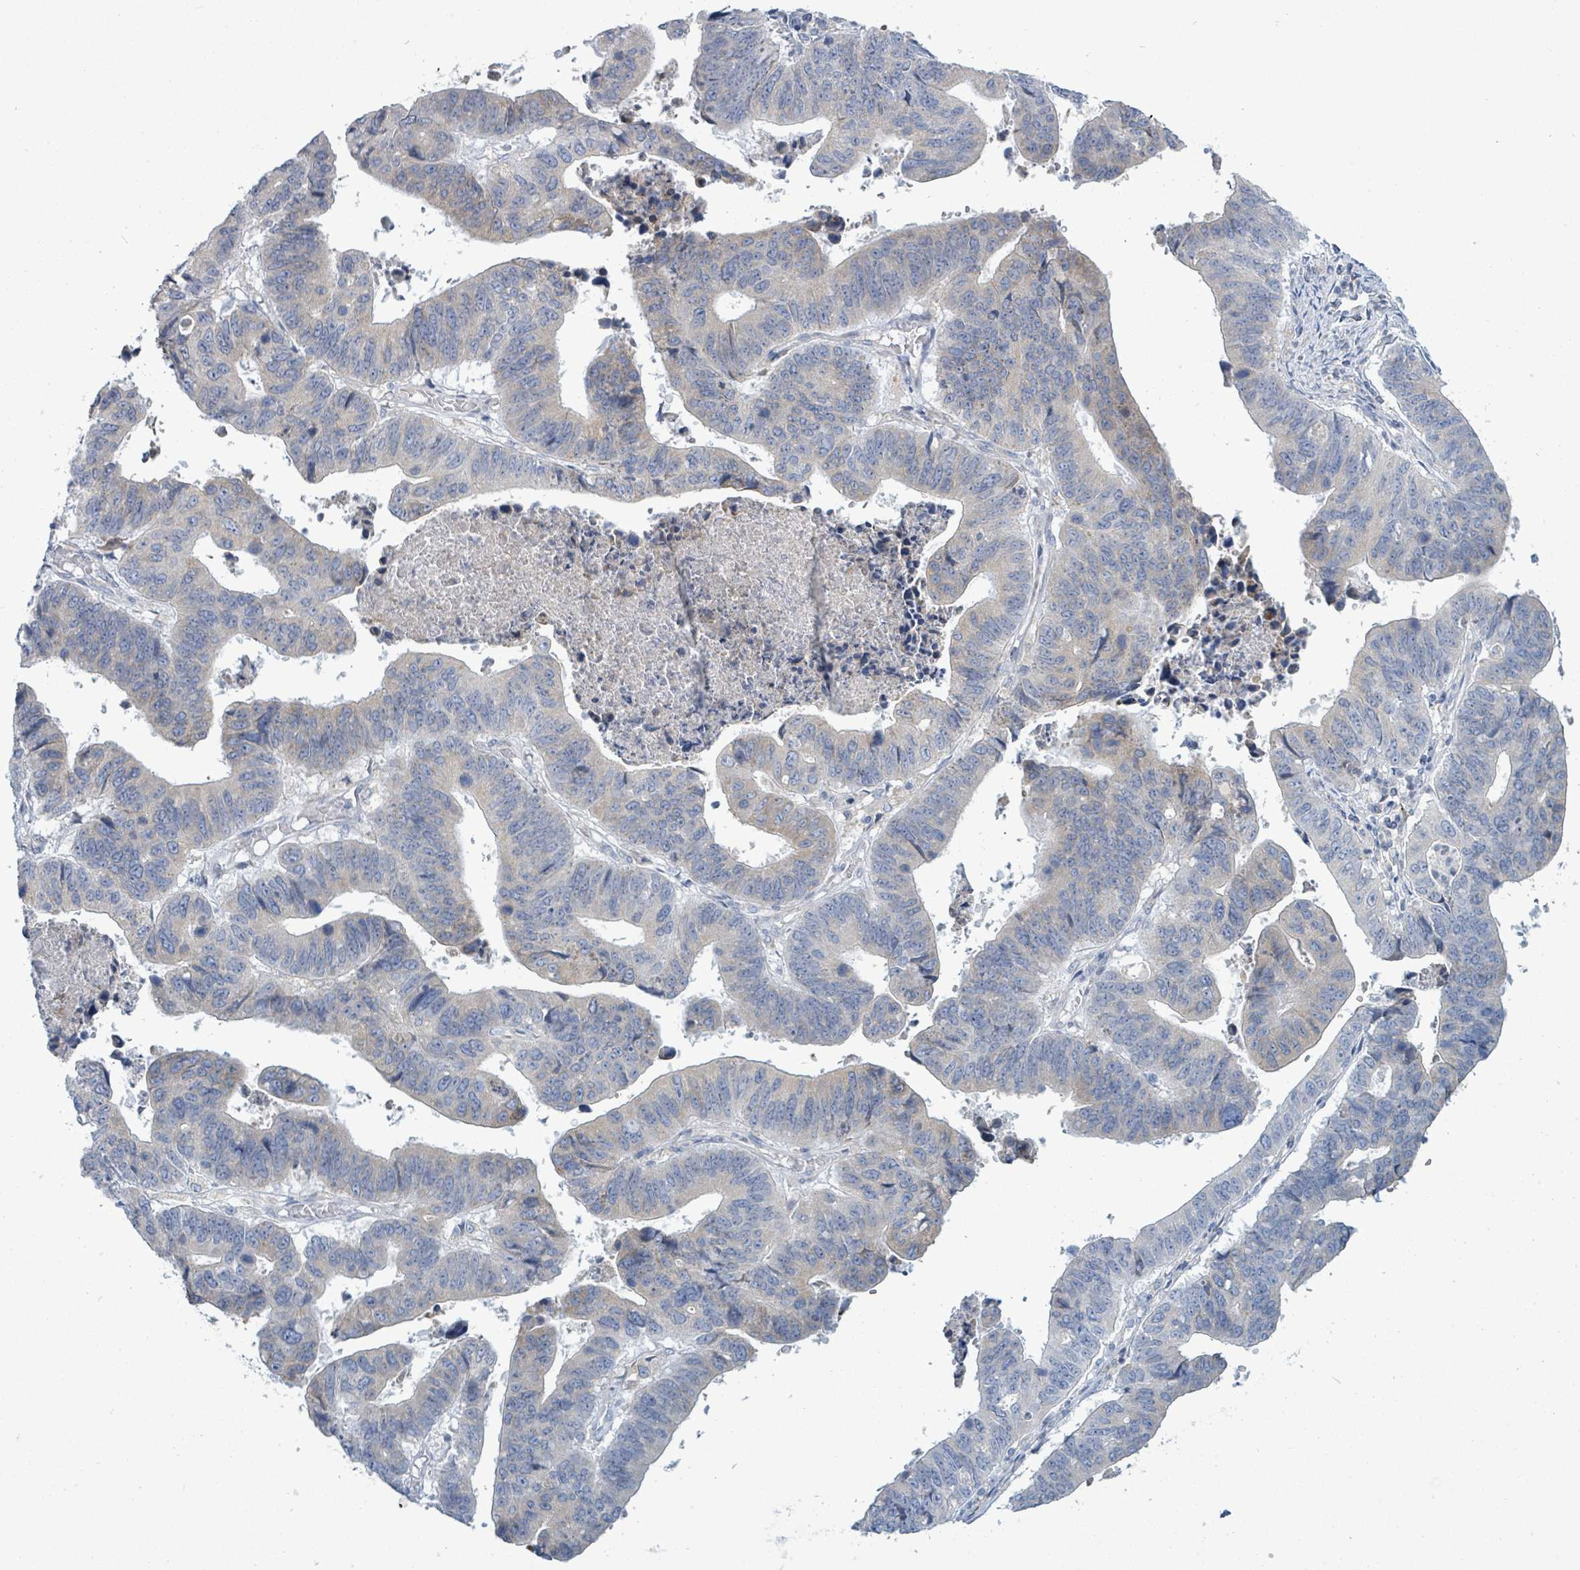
{"staining": {"intensity": "negative", "quantity": "none", "location": "none"}, "tissue": "stomach cancer", "cell_type": "Tumor cells", "image_type": "cancer", "snomed": [{"axis": "morphology", "description": "Adenocarcinoma, NOS"}, {"axis": "topography", "description": "Stomach"}], "caption": "This image is of stomach cancer stained with IHC to label a protein in brown with the nuclei are counter-stained blue. There is no staining in tumor cells.", "gene": "SIRPB1", "patient": {"sex": "male", "age": 59}}